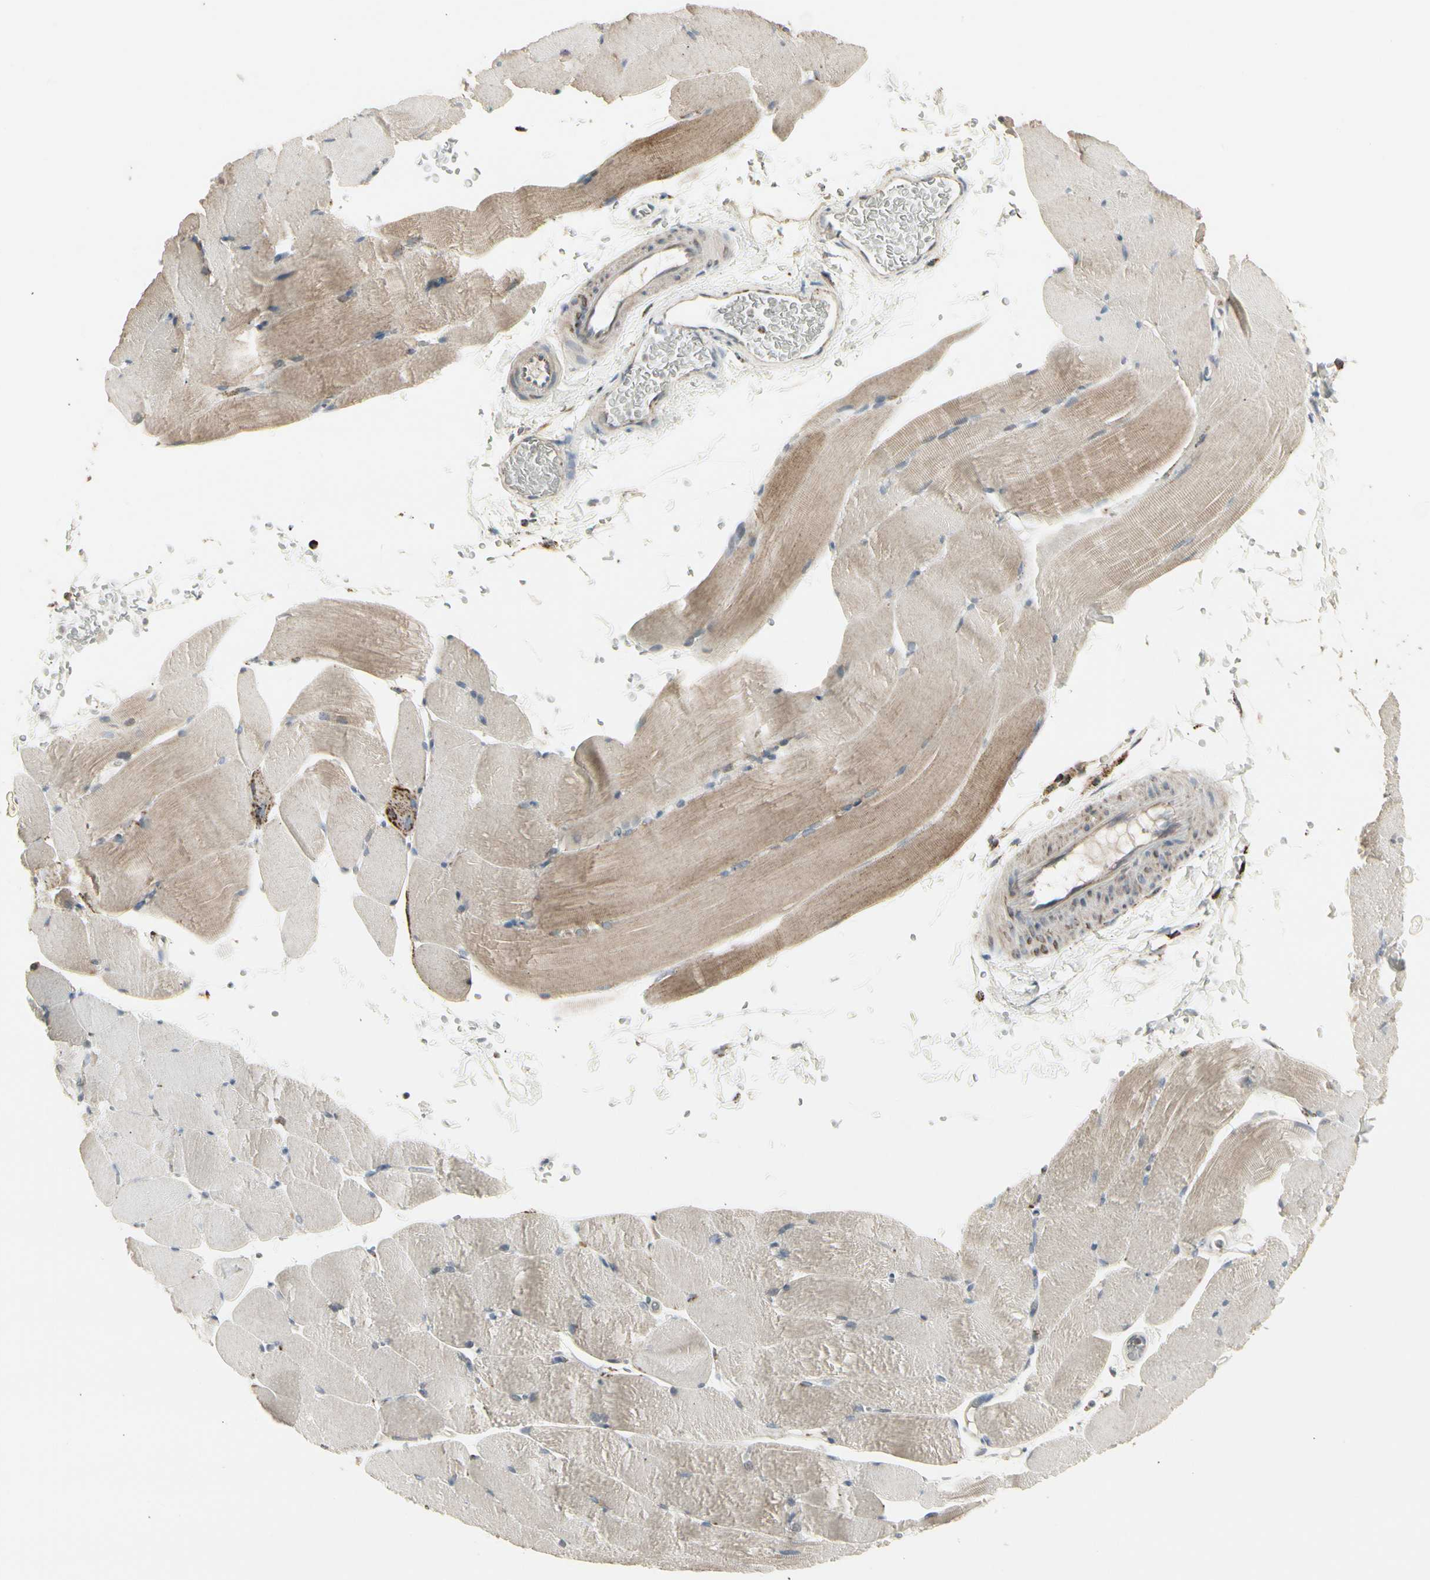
{"staining": {"intensity": "moderate", "quantity": "<25%", "location": "cytoplasmic/membranous"}, "tissue": "skeletal muscle", "cell_type": "Myocytes", "image_type": "normal", "snomed": [{"axis": "morphology", "description": "Normal tissue, NOS"}, {"axis": "topography", "description": "Skeletal muscle"}, {"axis": "topography", "description": "Parathyroid gland"}], "caption": "Myocytes demonstrate moderate cytoplasmic/membranous positivity in about <25% of cells in normal skeletal muscle. (IHC, brightfield microscopy, high magnification).", "gene": "TMEM176A", "patient": {"sex": "female", "age": 37}}